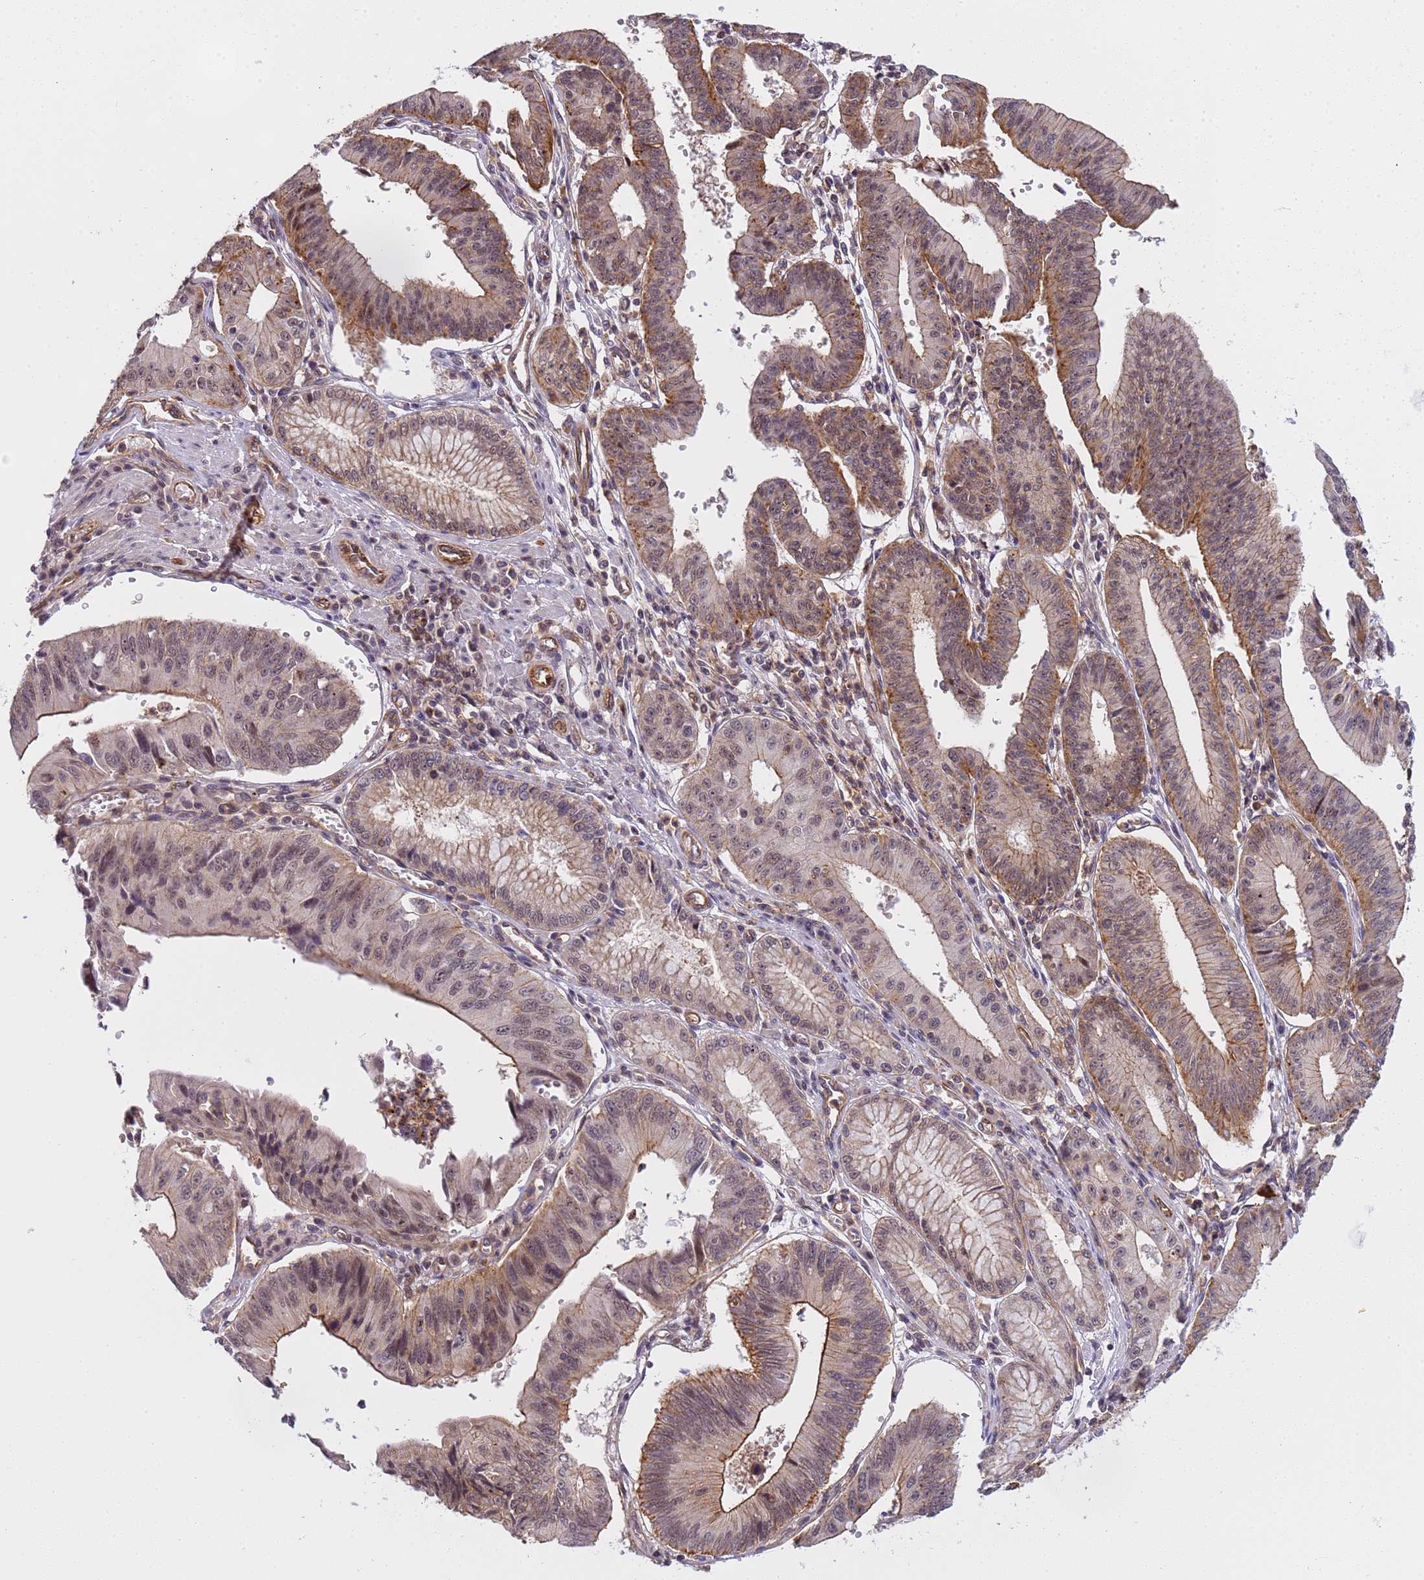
{"staining": {"intensity": "weak", "quantity": "25%-75%", "location": "cytoplasmic/membranous,nuclear"}, "tissue": "stomach cancer", "cell_type": "Tumor cells", "image_type": "cancer", "snomed": [{"axis": "morphology", "description": "Adenocarcinoma, NOS"}, {"axis": "topography", "description": "Stomach"}], "caption": "About 25%-75% of tumor cells in stomach adenocarcinoma show weak cytoplasmic/membranous and nuclear protein expression as visualized by brown immunohistochemical staining.", "gene": "EMC2", "patient": {"sex": "male", "age": 59}}